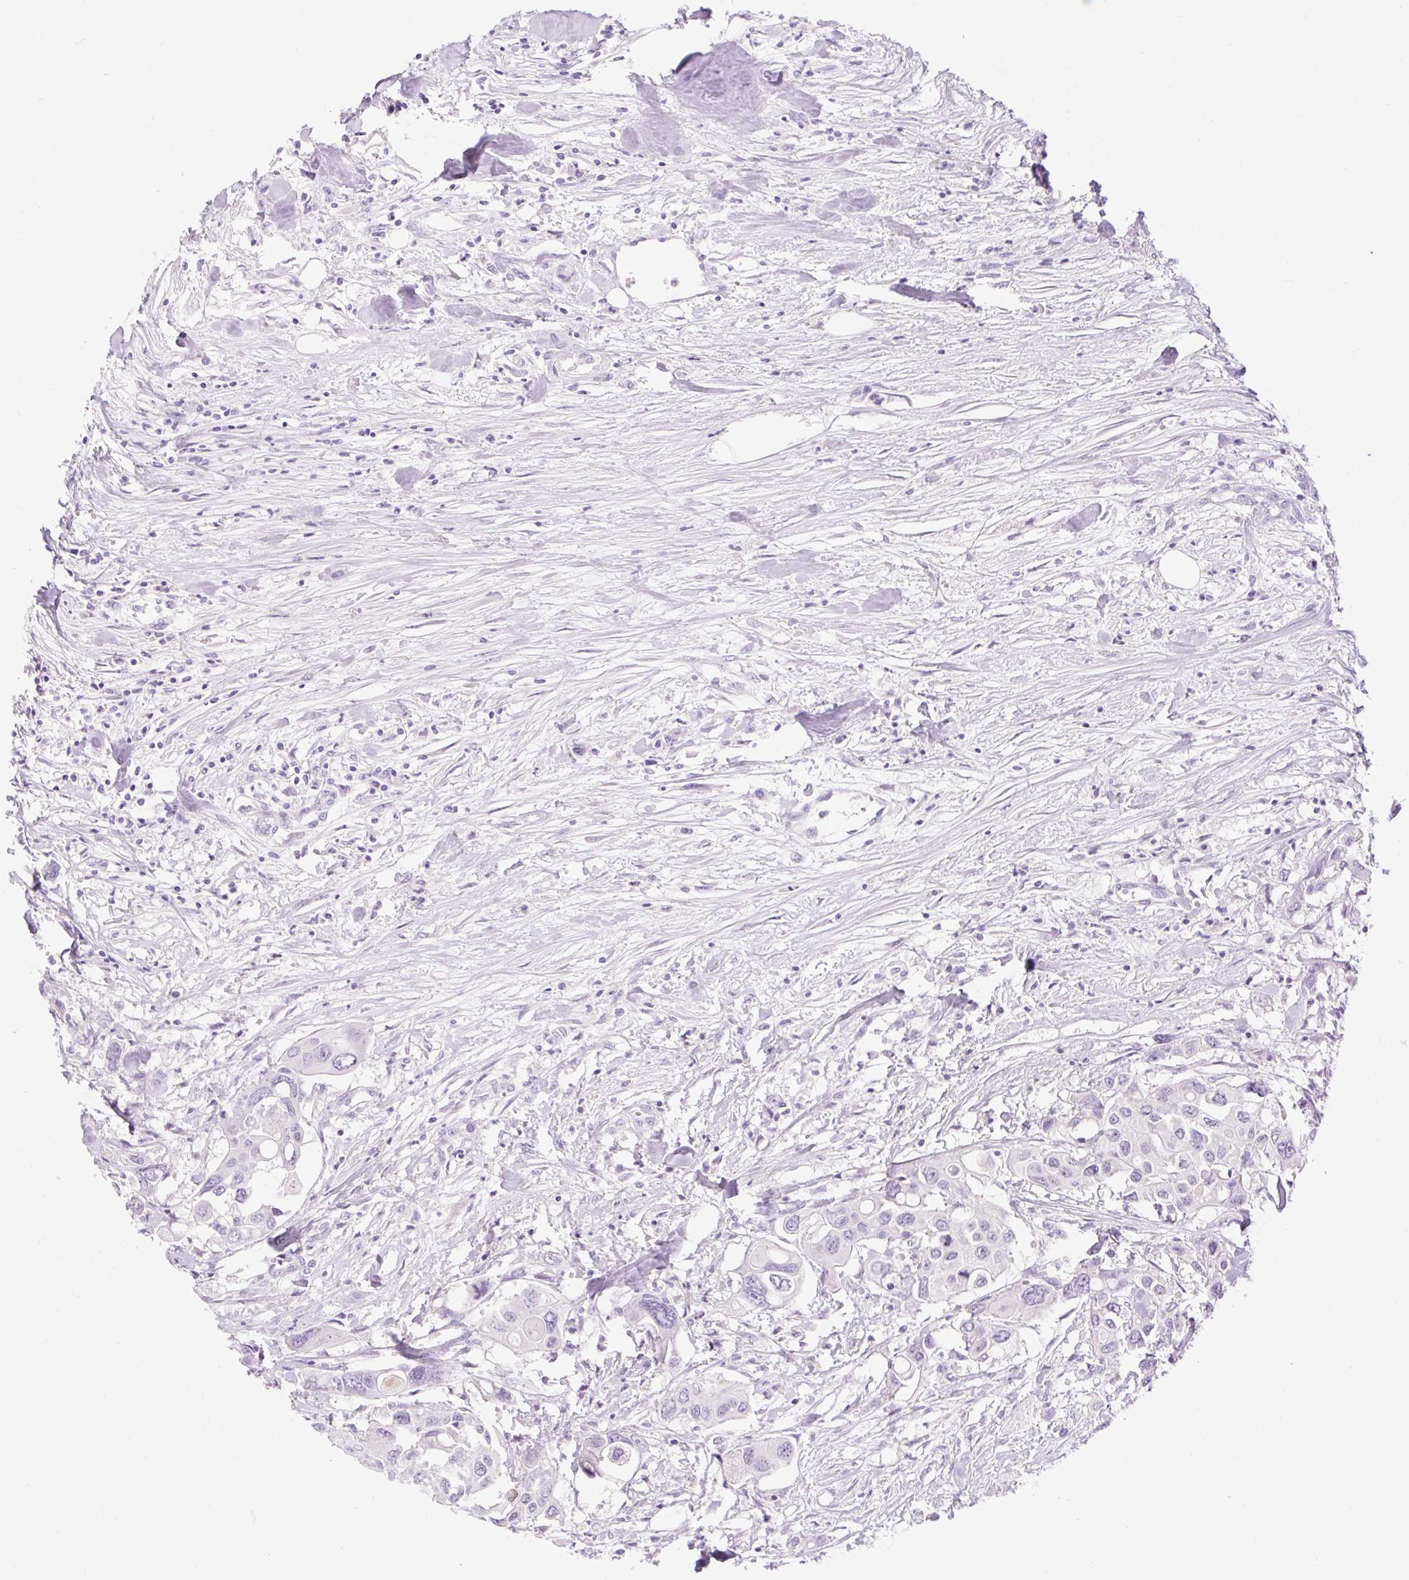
{"staining": {"intensity": "negative", "quantity": "none", "location": "none"}, "tissue": "colorectal cancer", "cell_type": "Tumor cells", "image_type": "cancer", "snomed": [{"axis": "morphology", "description": "Adenocarcinoma, NOS"}, {"axis": "topography", "description": "Colon"}], "caption": "Tumor cells are negative for brown protein staining in adenocarcinoma (colorectal).", "gene": "SLC25A40", "patient": {"sex": "male", "age": 77}}